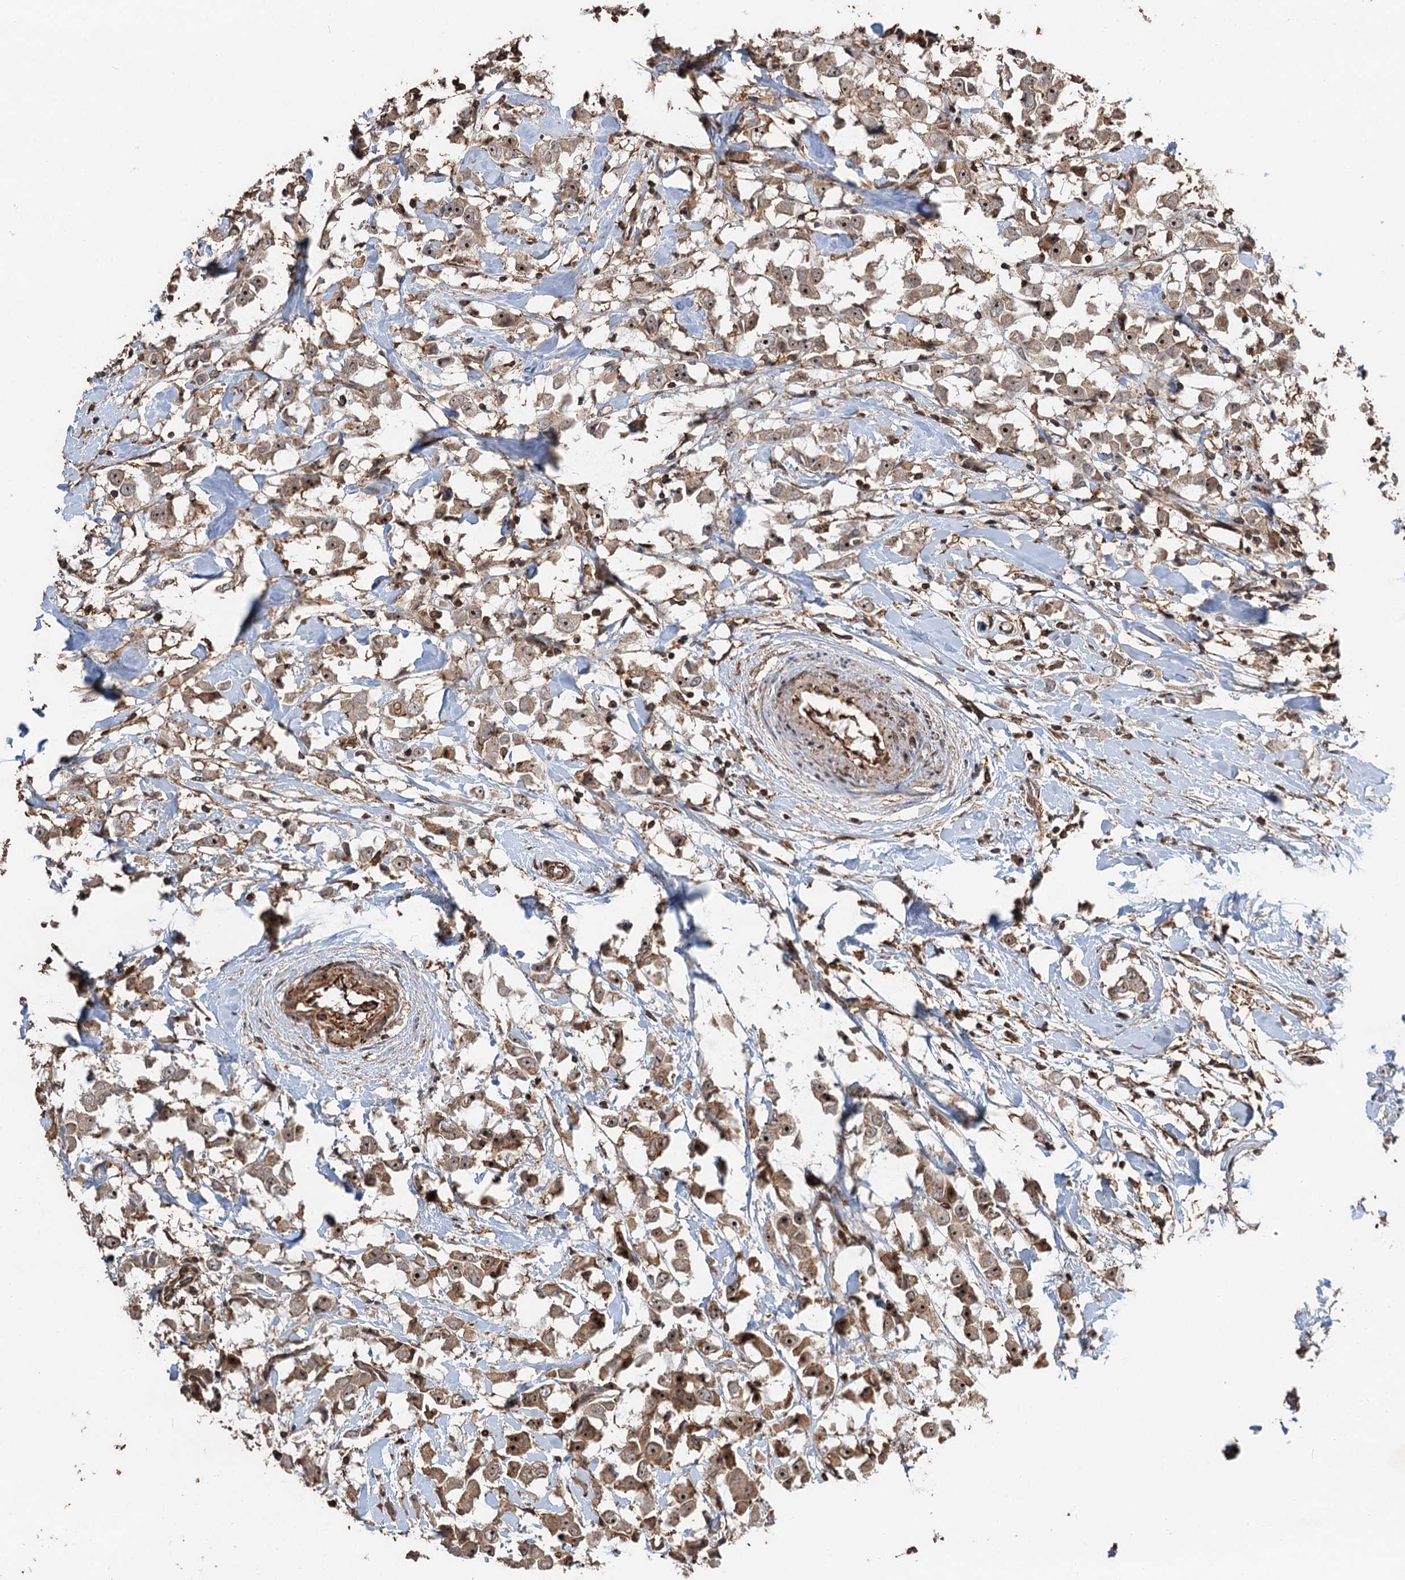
{"staining": {"intensity": "moderate", "quantity": ">75%", "location": "cytoplasmic/membranous,nuclear"}, "tissue": "breast cancer", "cell_type": "Tumor cells", "image_type": "cancer", "snomed": [{"axis": "morphology", "description": "Duct carcinoma"}, {"axis": "topography", "description": "Breast"}], "caption": "Breast cancer (invasive ductal carcinoma) was stained to show a protein in brown. There is medium levels of moderate cytoplasmic/membranous and nuclear staining in approximately >75% of tumor cells.", "gene": "TMA16", "patient": {"sex": "female", "age": 61}}